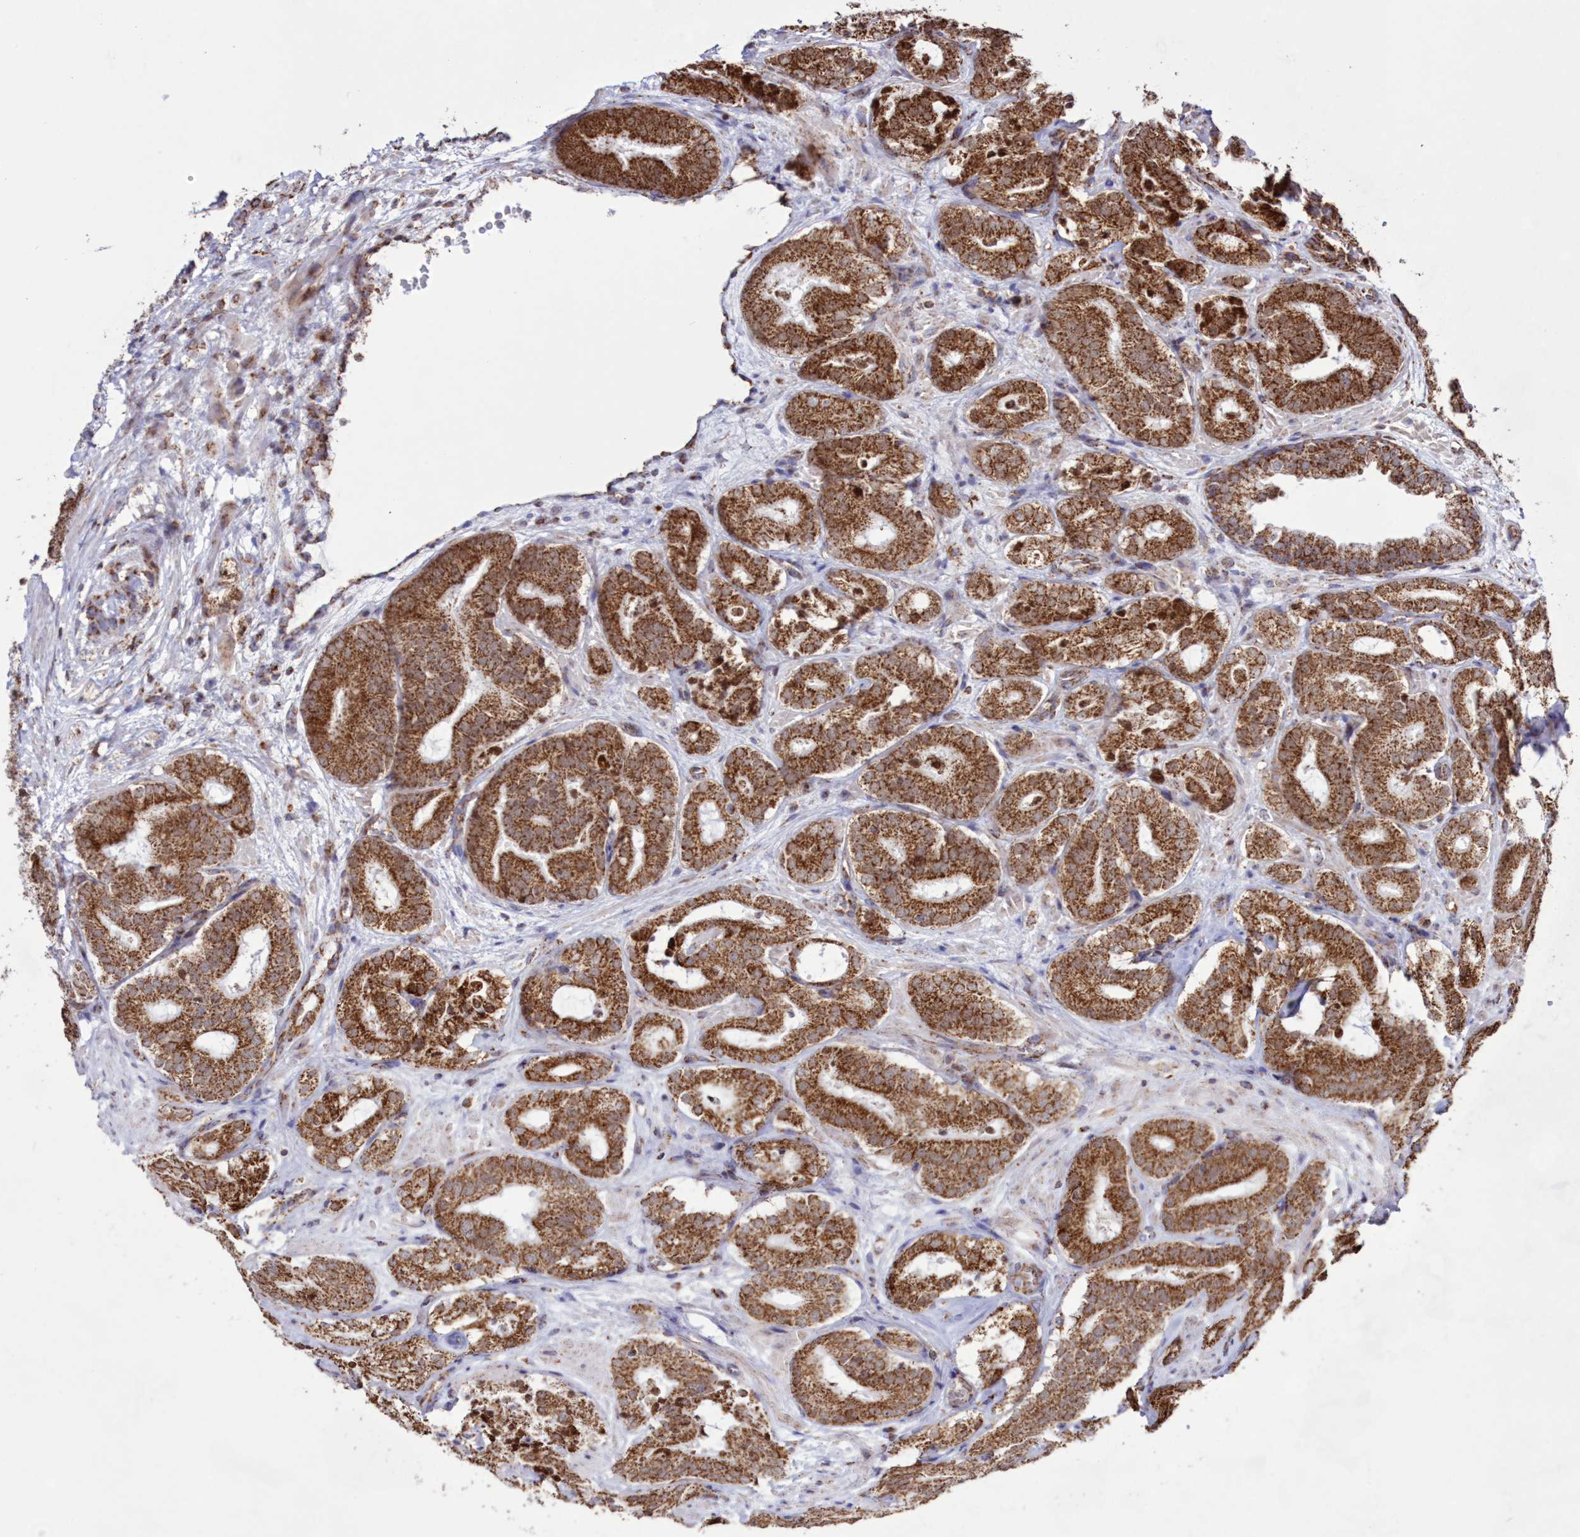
{"staining": {"intensity": "moderate", "quantity": ">75%", "location": "cytoplasmic/membranous"}, "tissue": "prostate cancer", "cell_type": "Tumor cells", "image_type": "cancer", "snomed": [{"axis": "morphology", "description": "Adenocarcinoma, High grade"}, {"axis": "topography", "description": "Prostate"}], "caption": "Immunohistochemistry image of human adenocarcinoma (high-grade) (prostate) stained for a protein (brown), which displays medium levels of moderate cytoplasmic/membranous positivity in about >75% of tumor cells.", "gene": "HADHB", "patient": {"sex": "male", "age": 57}}